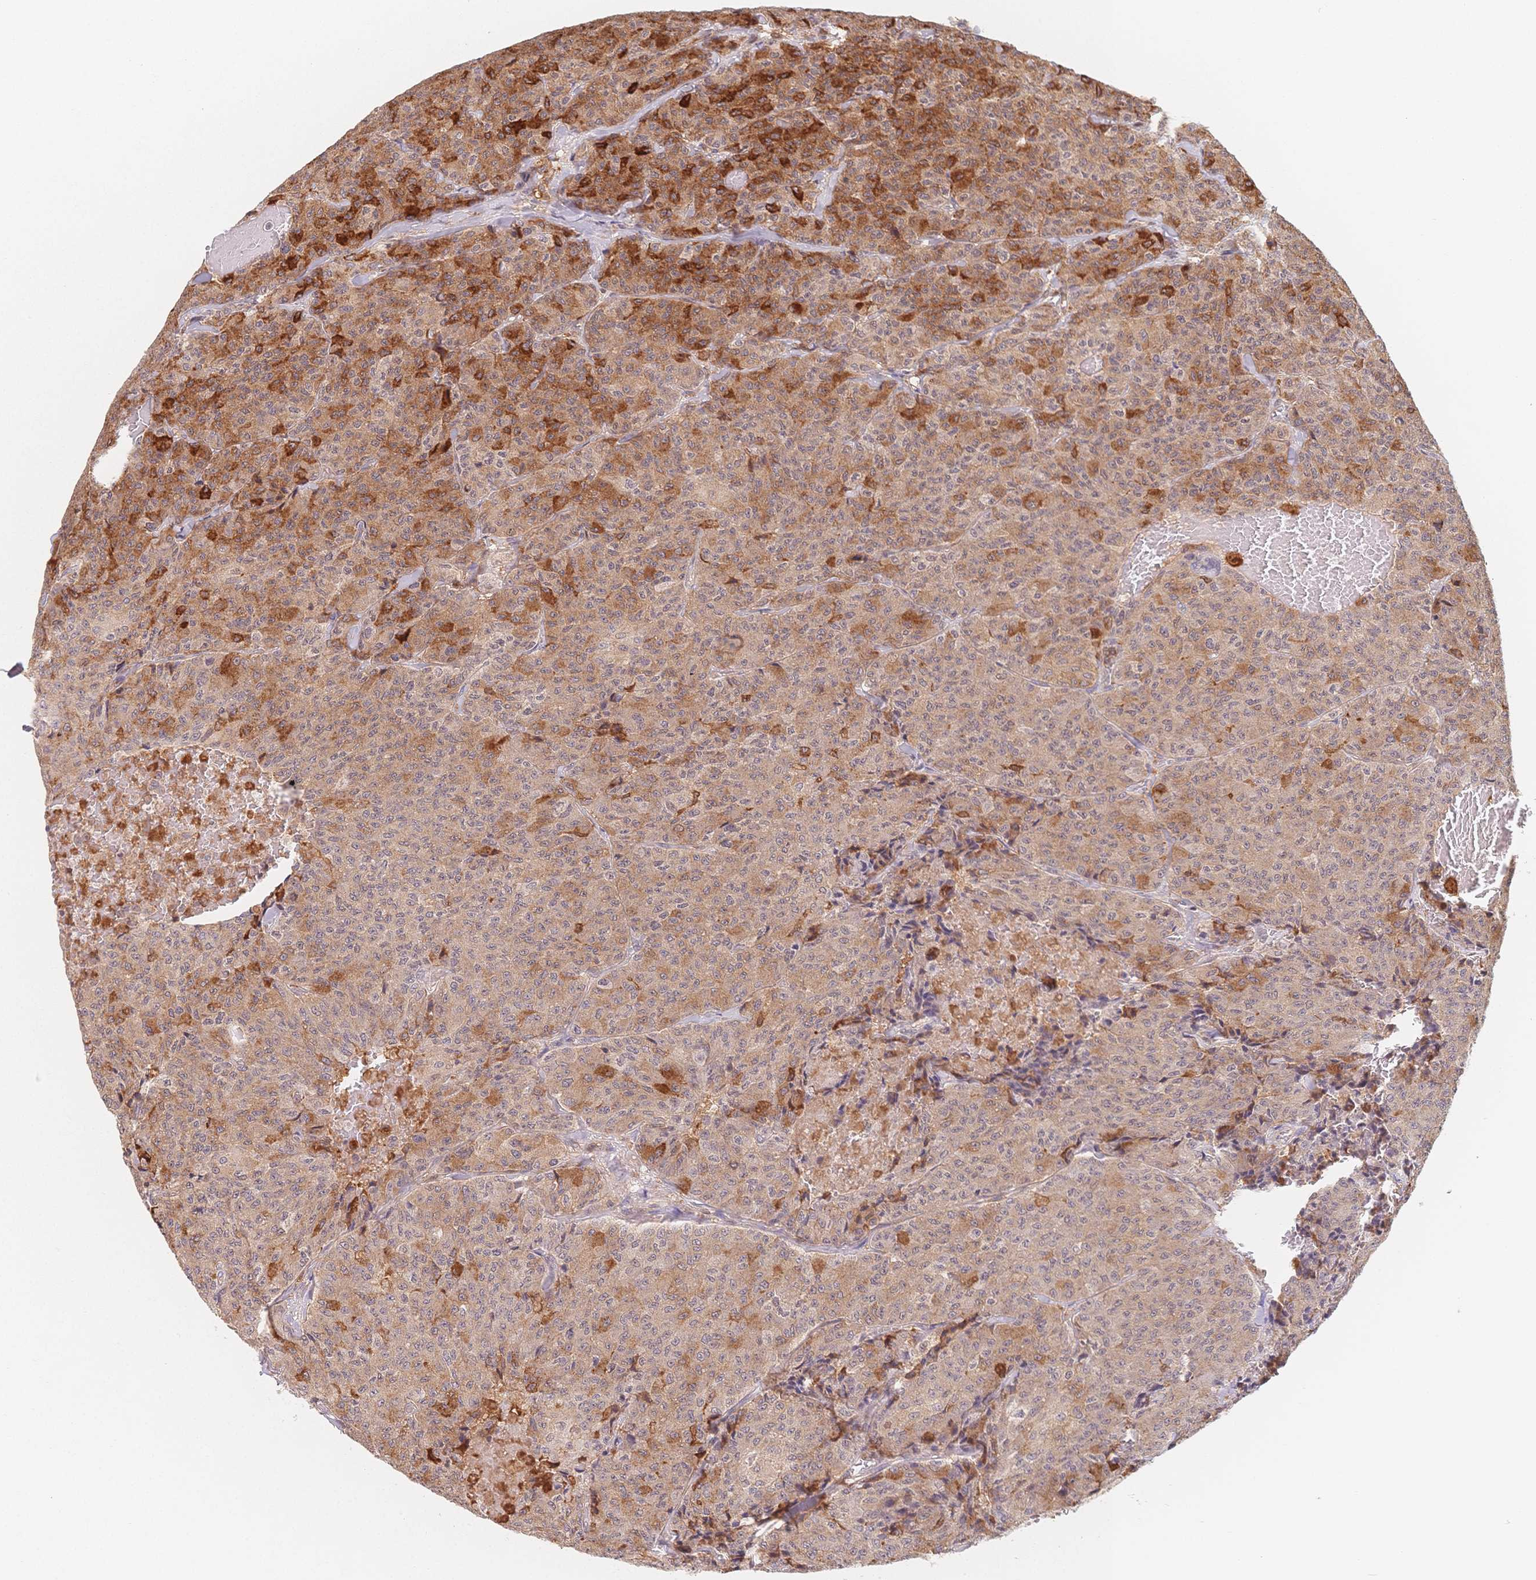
{"staining": {"intensity": "moderate", "quantity": ">75%", "location": "cytoplasmic/membranous"}, "tissue": "carcinoid", "cell_type": "Tumor cells", "image_type": "cancer", "snomed": [{"axis": "morphology", "description": "Carcinoid, malignant, NOS"}, {"axis": "topography", "description": "Lung"}], "caption": "Immunohistochemical staining of human carcinoid (malignant) reveals medium levels of moderate cytoplasmic/membranous staining in about >75% of tumor cells. The protein of interest is stained brown, and the nuclei are stained in blue (DAB IHC with brightfield microscopy, high magnification).", "gene": "C12orf75", "patient": {"sex": "male", "age": 71}}